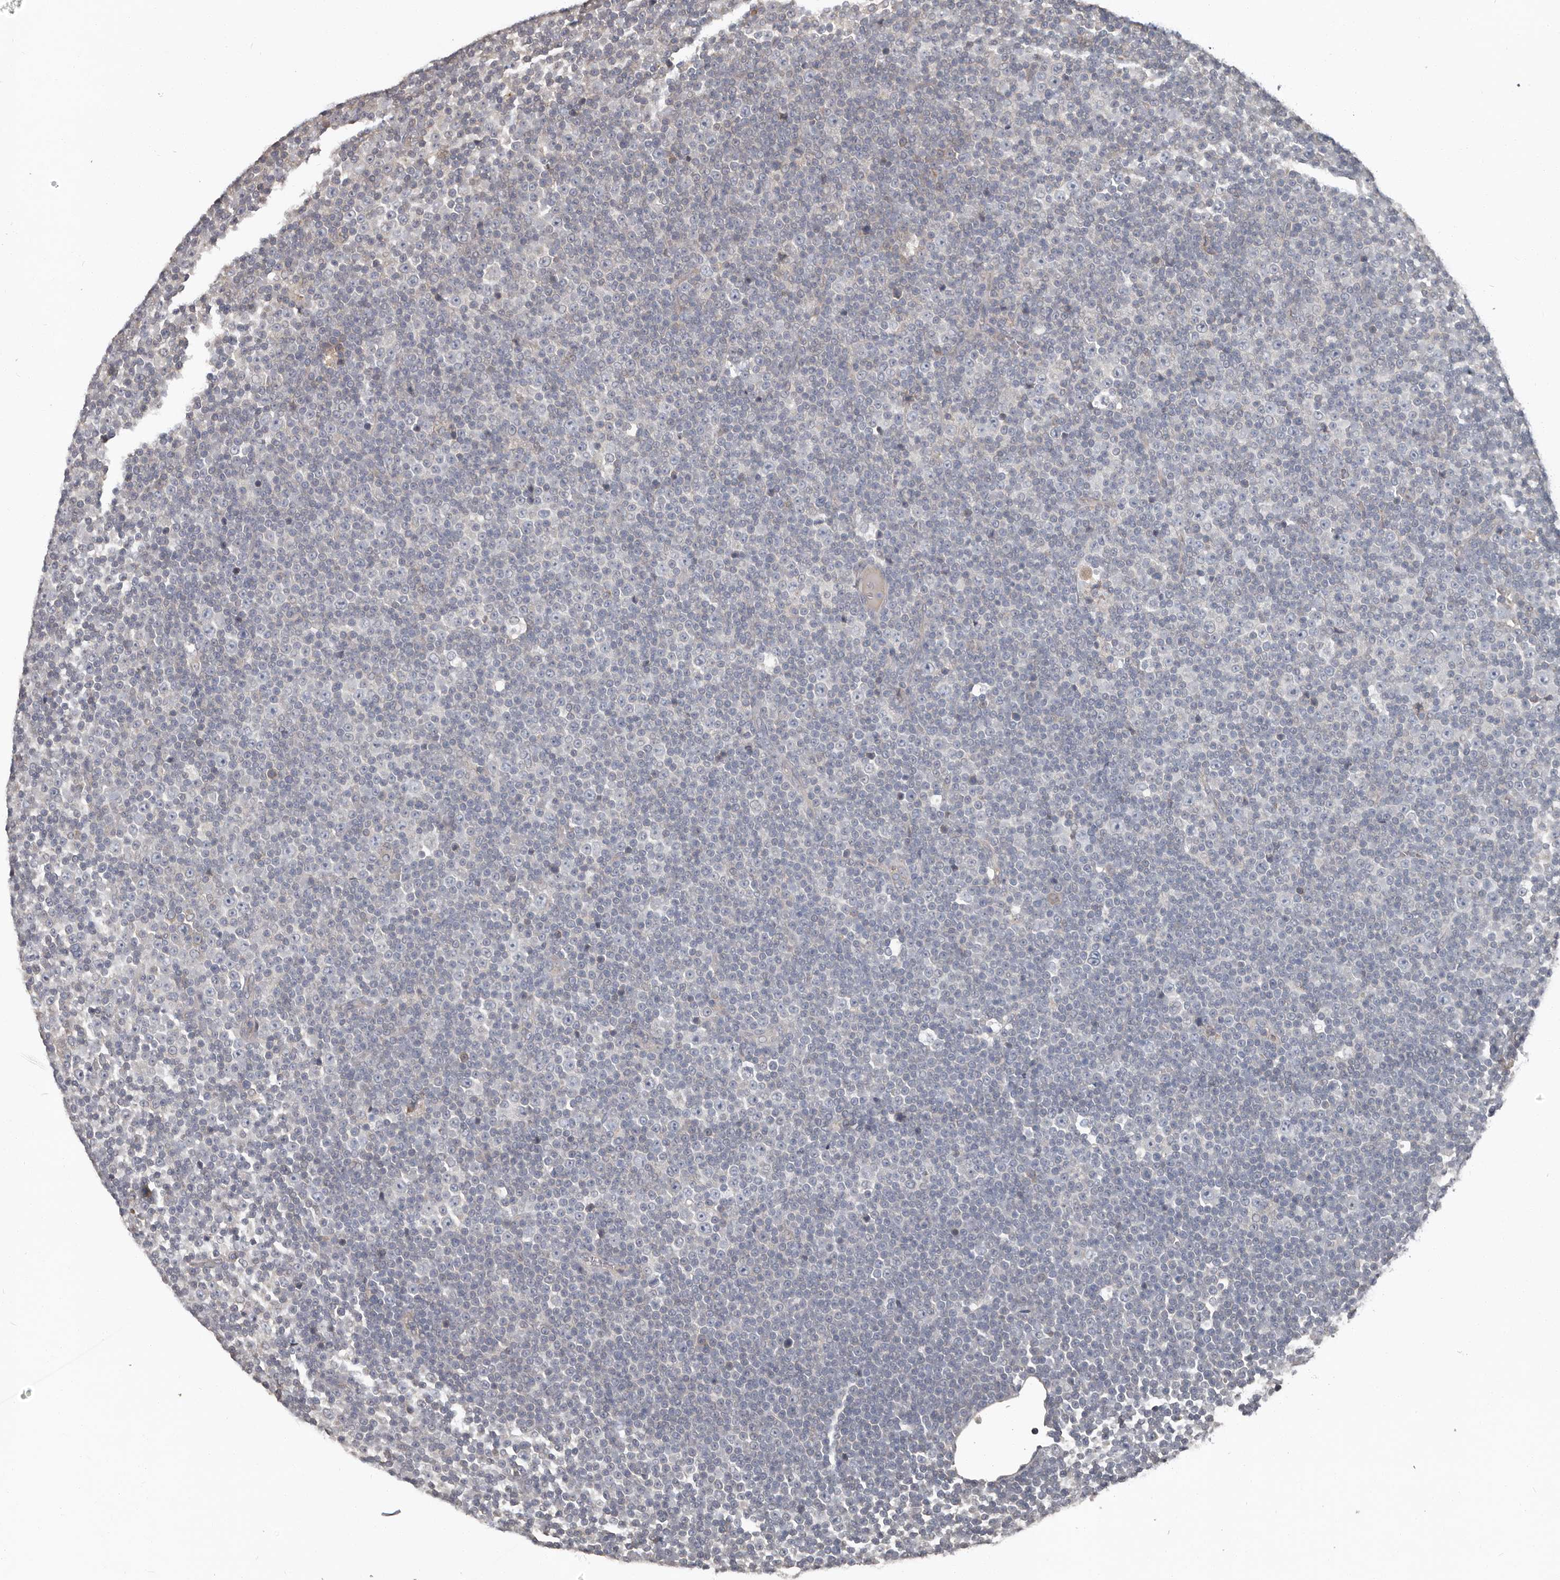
{"staining": {"intensity": "negative", "quantity": "none", "location": "none"}, "tissue": "lymphoma", "cell_type": "Tumor cells", "image_type": "cancer", "snomed": [{"axis": "morphology", "description": "Malignant lymphoma, non-Hodgkin's type, Low grade"}, {"axis": "topography", "description": "Lymph node"}], "caption": "Lymphoma stained for a protein using immunohistochemistry reveals no expression tumor cells.", "gene": "CA6", "patient": {"sex": "female", "age": 67}}